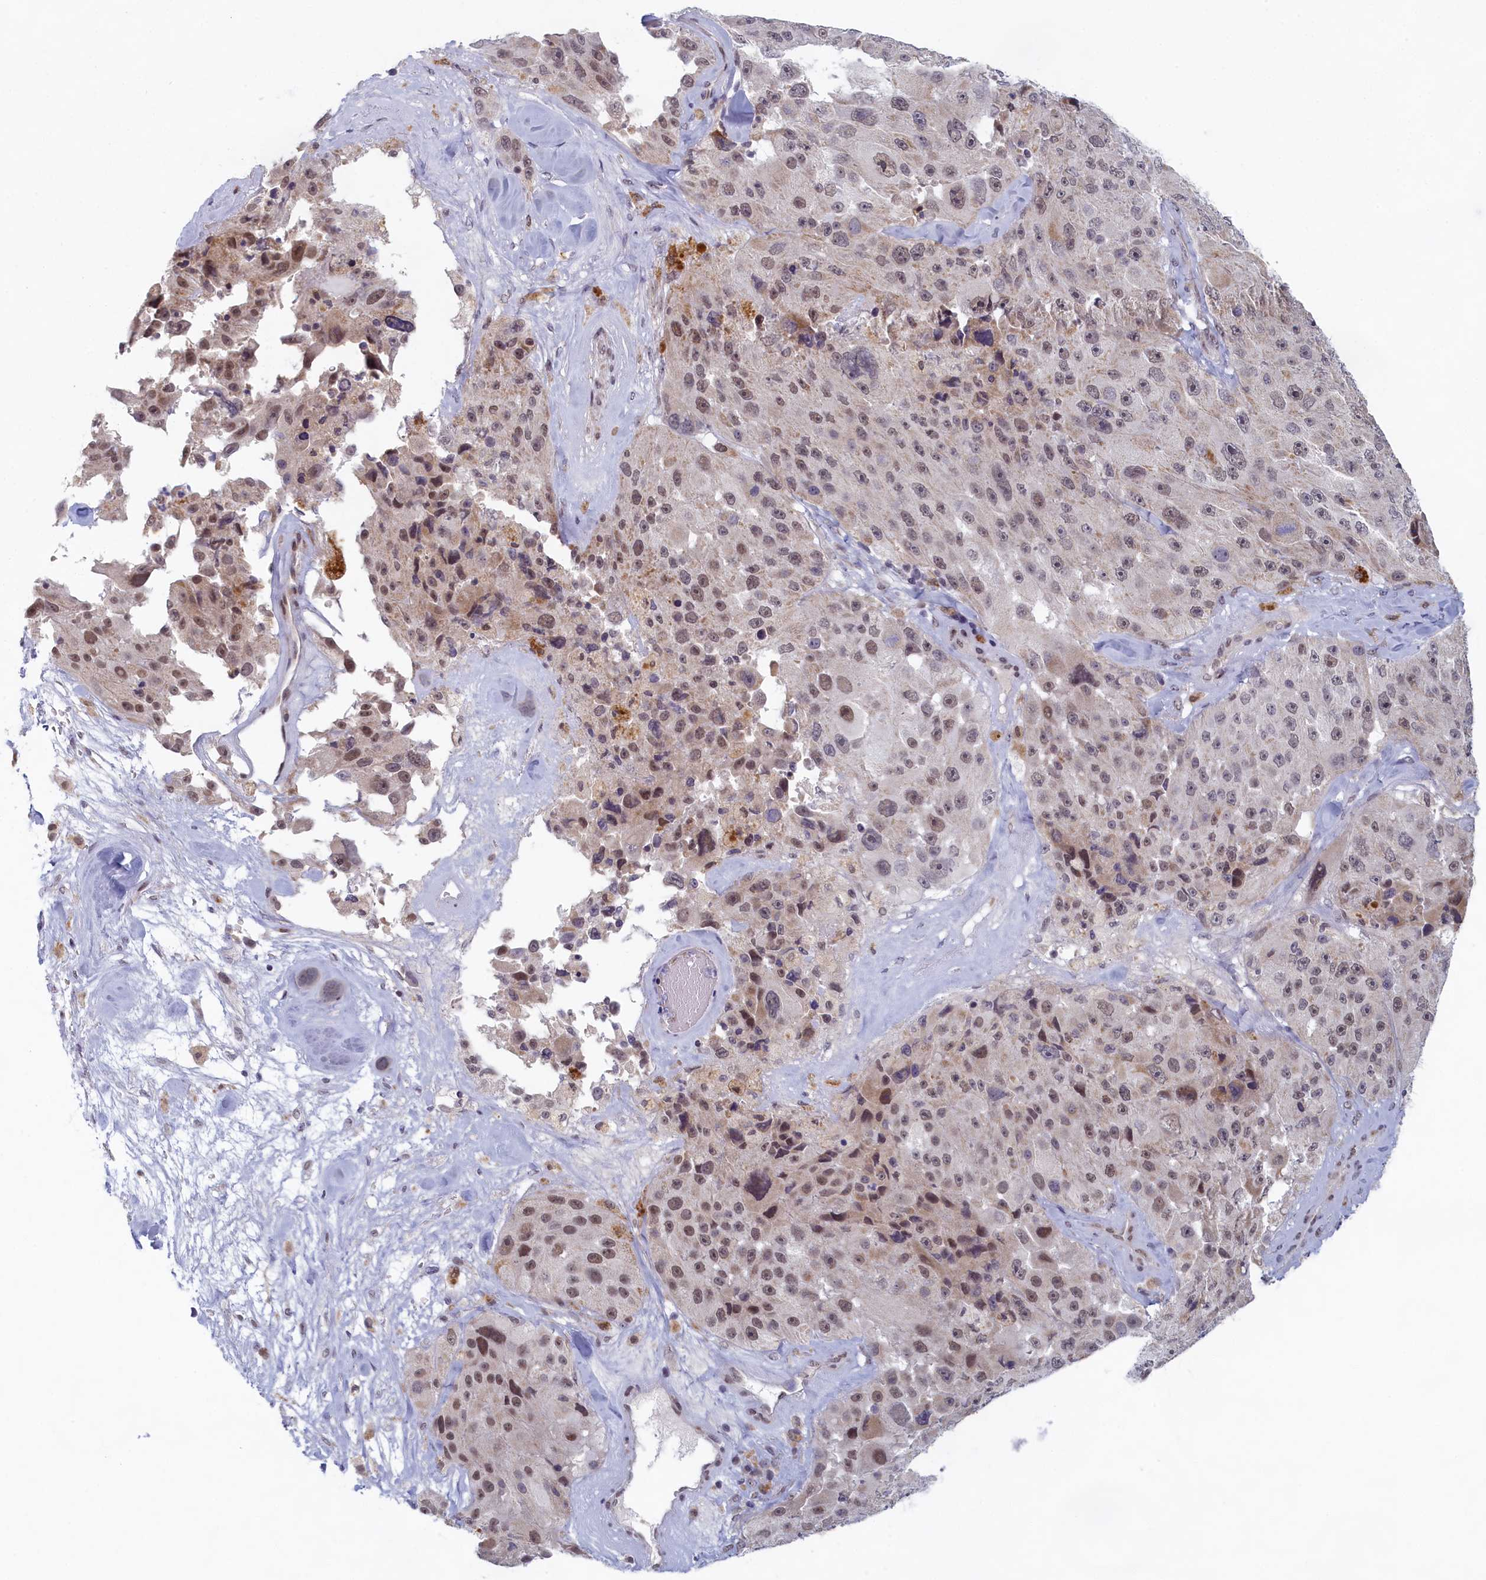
{"staining": {"intensity": "weak", "quantity": "<25%", "location": "nuclear"}, "tissue": "melanoma", "cell_type": "Tumor cells", "image_type": "cancer", "snomed": [{"axis": "morphology", "description": "Malignant melanoma, Metastatic site"}, {"axis": "topography", "description": "Lymph node"}], "caption": "This is a histopathology image of immunohistochemistry (IHC) staining of melanoma, which shows no positivity in tumor cells. (DAB immunohistochemistry with hematoxylin counter stain).", "gene": "DNAJC17", "patient": {"sex": "male", "age": 62}}